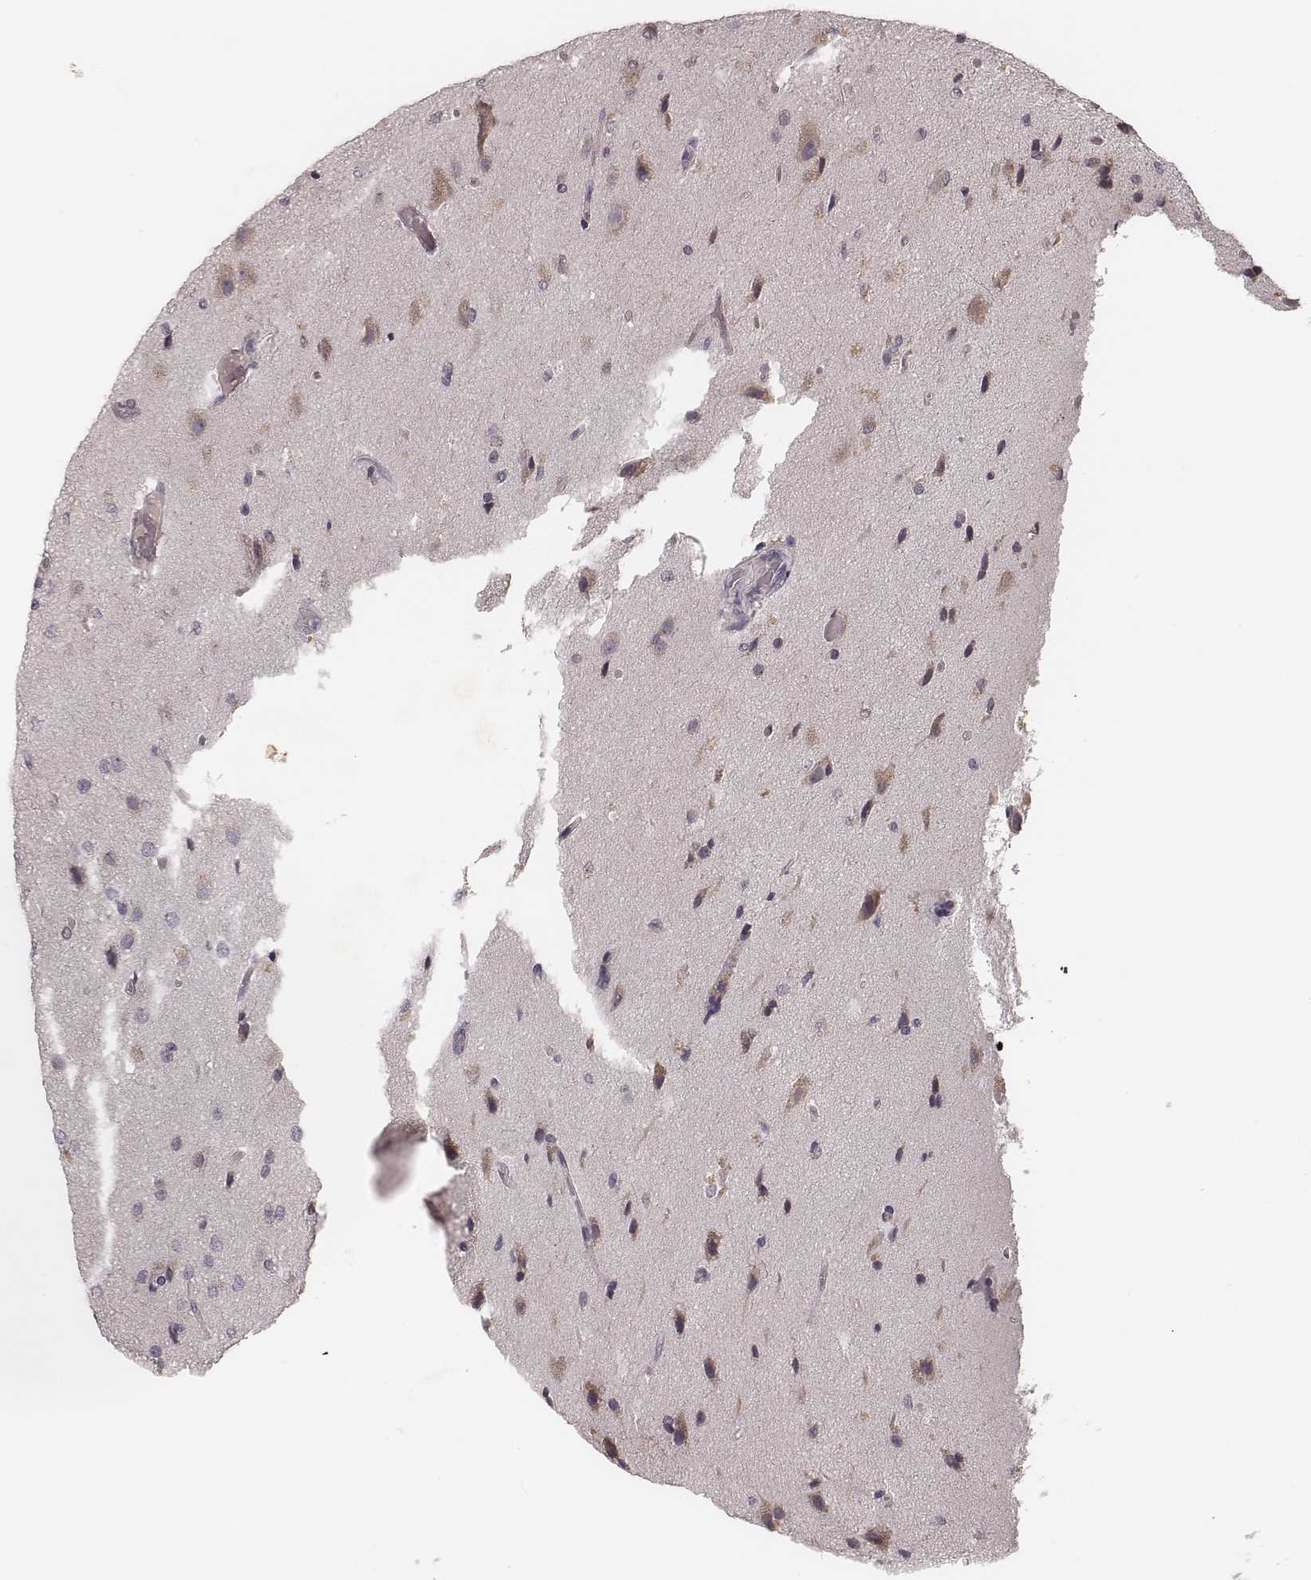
{"staining": {"intensity": "negative", "quantity": "none", "location": "none"}, "tissue": "glioma", "cell_type": "Tumor cells", "image_type": "cancer", "snomed": [{"axis": "morphology", "description": "Glioma, malignant, High grade"}, {"axis": "topography", "description": "Brain"}], "caption": "Human malignant high-grade glioma stained for a protein using immunohistochemistry shows no expression in tumor cells.", "gene": "P2RX5", "patient": {"sex": "male", "age": 68}}